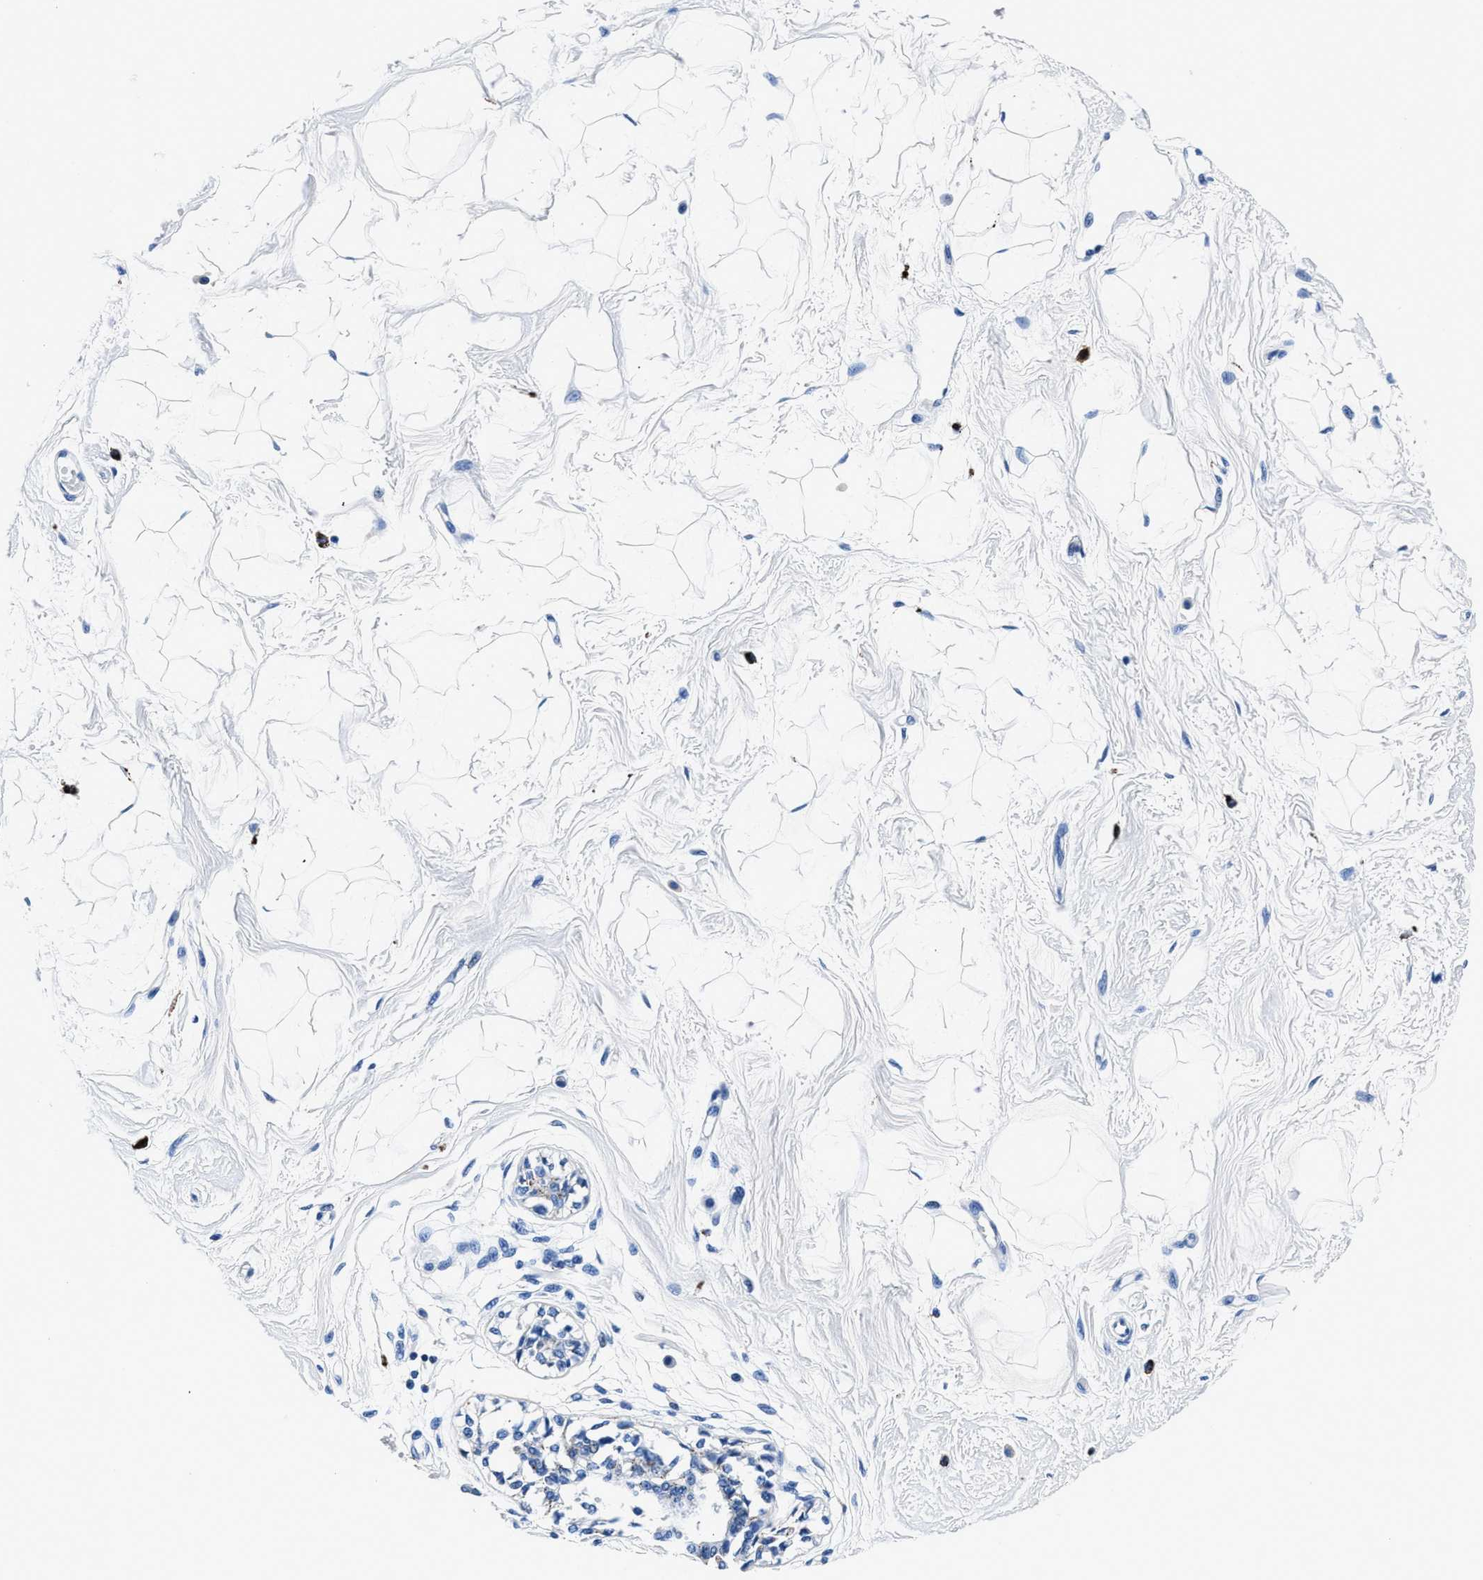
{"staining": {"intensity": "negative", "quantity": "none", "location": "none"}, "tissue": "breast", "cell_type": "Adipocytes", "image_type": "normal", "snomed": [{"axis": "morphology", "description": "Normal tissue, NOS"}, {"axis": "topography", "description": "Breast"}], "caption": "DAB (3,3'-diaminobenzidine) immunohistochemical staining of normal human breast reveals no significant positivity in adipocytes. (IHC, brightfield microscopy, high magnification).", "gene": "OR14K1", "patient": {"sex": "female", "age": 45}}